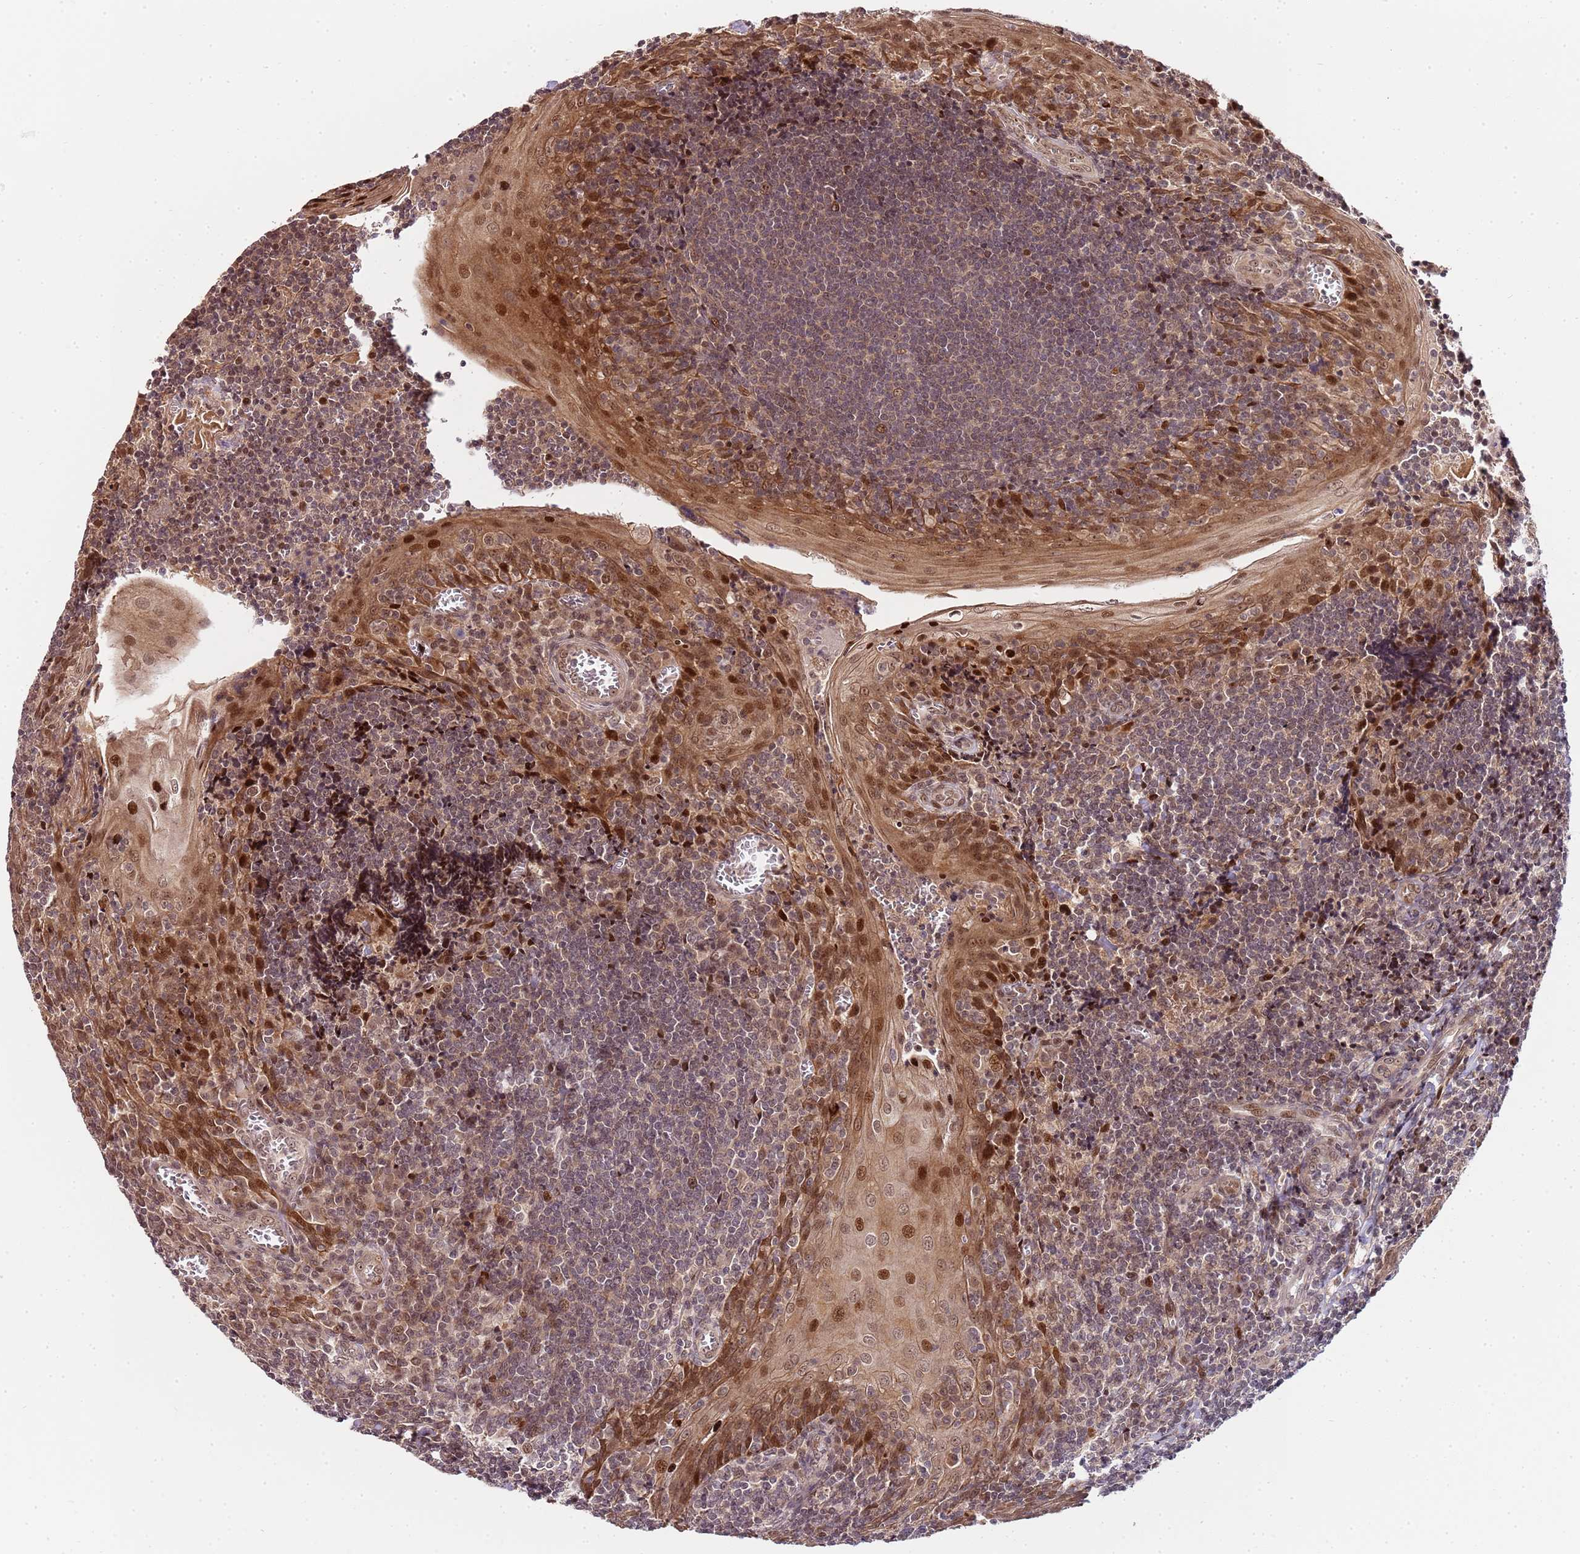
{"staining": {"intensity": "moderate", "quantity": "<25%", "location": "cytoplasmic/membranous,nuclear"}, "tissue": "tonsil", "cell_type": "Germinal center cells", "image_type": "normal", "snomed": [{"axis": "morphology", "description": "Normal tissue, NOS"}, {"axis": "topography", "description": "Tonsil"}], "caption": "Moderate cytoplasmic/membranous,nuclear expression for a protein is seen in about <25% of germinal center cells of unremarkable tonsil using IHC.", "gene": "EDC3", "patient": {"sex": "male", "age": 27}}